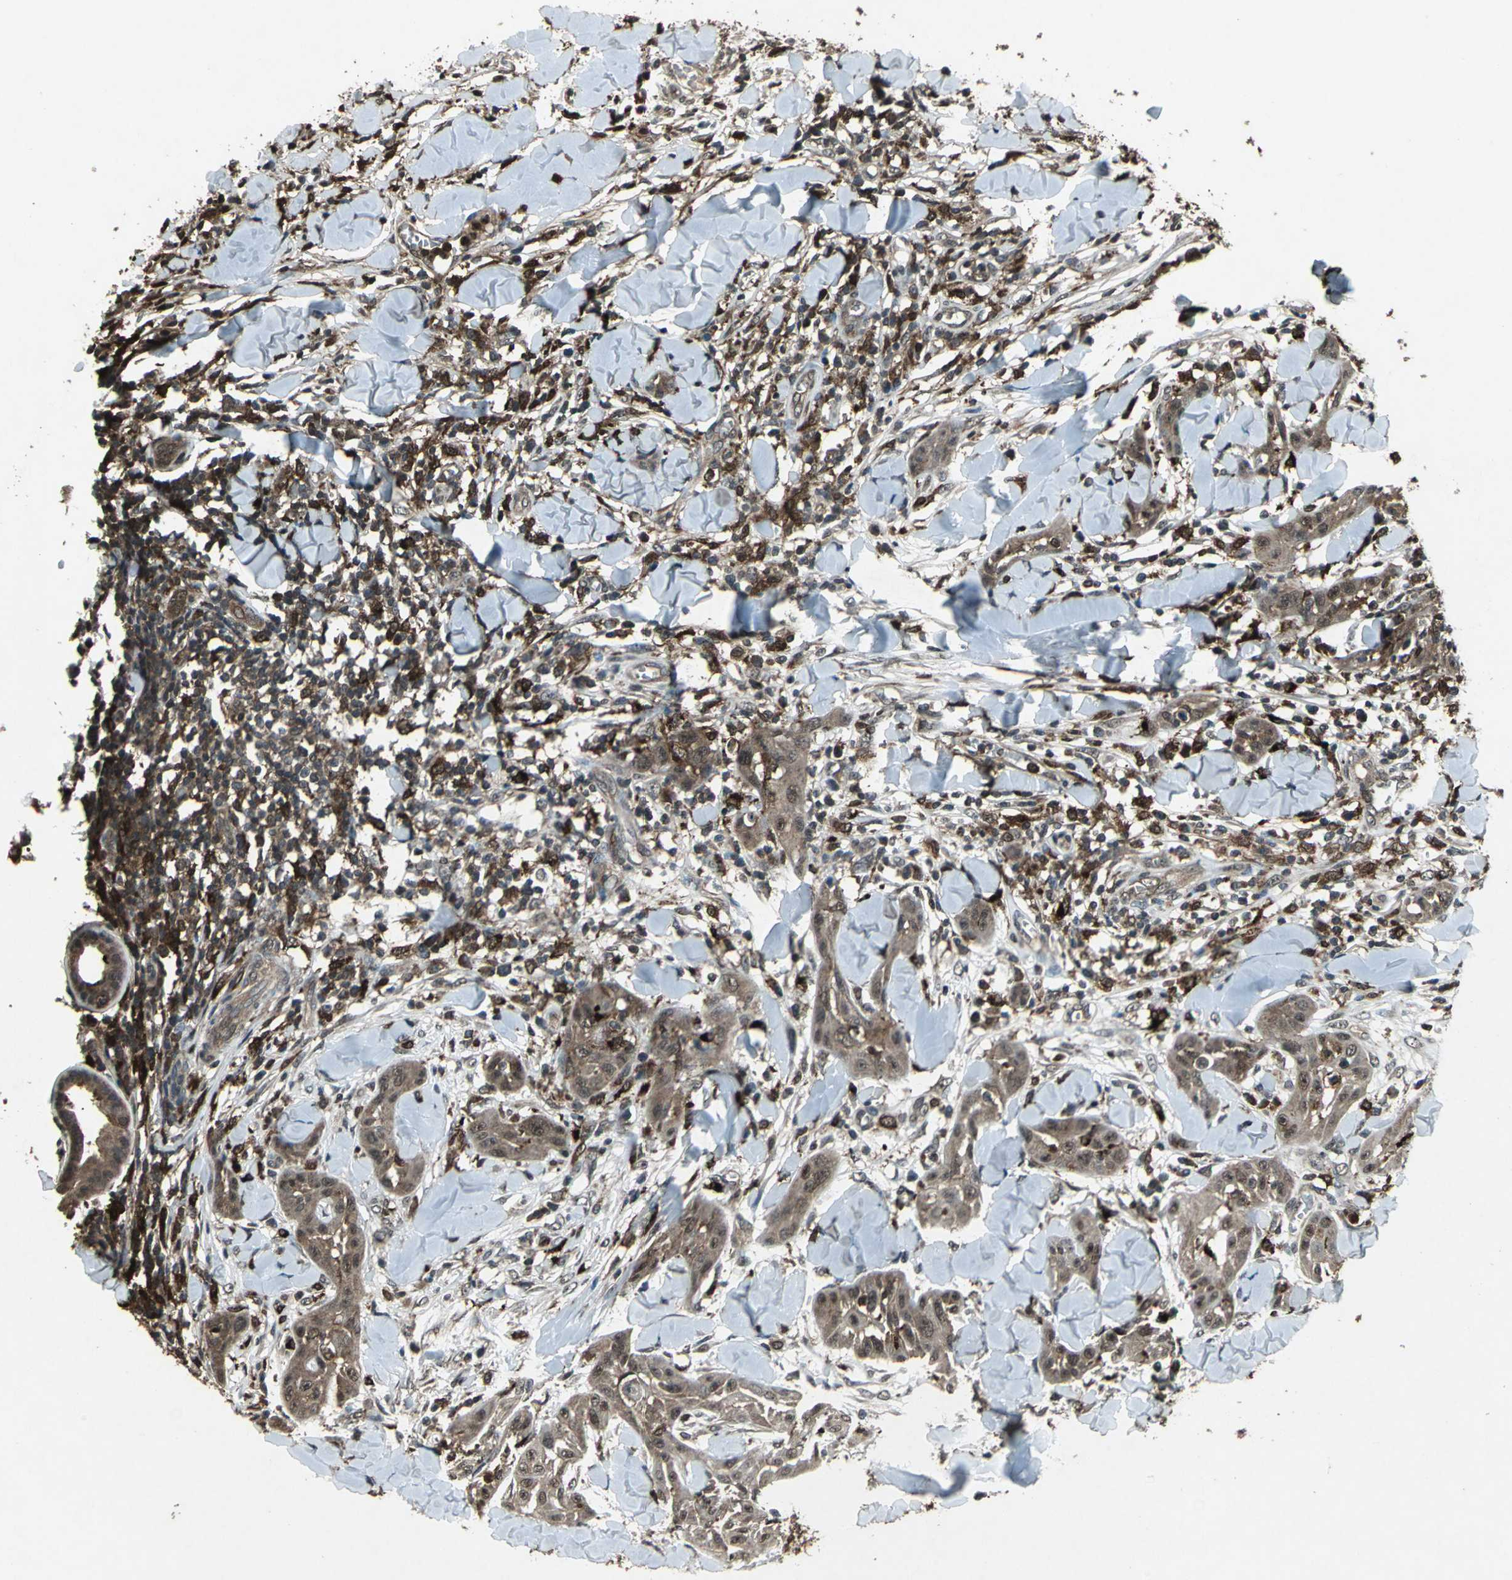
{"staining": {"intensity": "moderate", "quantity": ">75%", "location": "cytoplasmic/membranous"}, "tissue": "skin cancer", "cell_type": "Tumor cells", "image_type": "cancer", "snomed": [{"axis": "morphology", "description": "Squamous cell carcinoma, NOS"}, {"axis": "topography", "description": "Skin"}], "caption": "Immunohistochemical staining of squamous cell carcinoma (skin) shows medium levels of moderate cytoplasmic/membranous positivity in about >75% of tumor cells. The staining was performed using DAB, with brown indicating positive protein expression. Nuclei are stained blue with hematoxylin.", "gene": "PYCARD", "patient": {"sex": "male", "age": 24}}